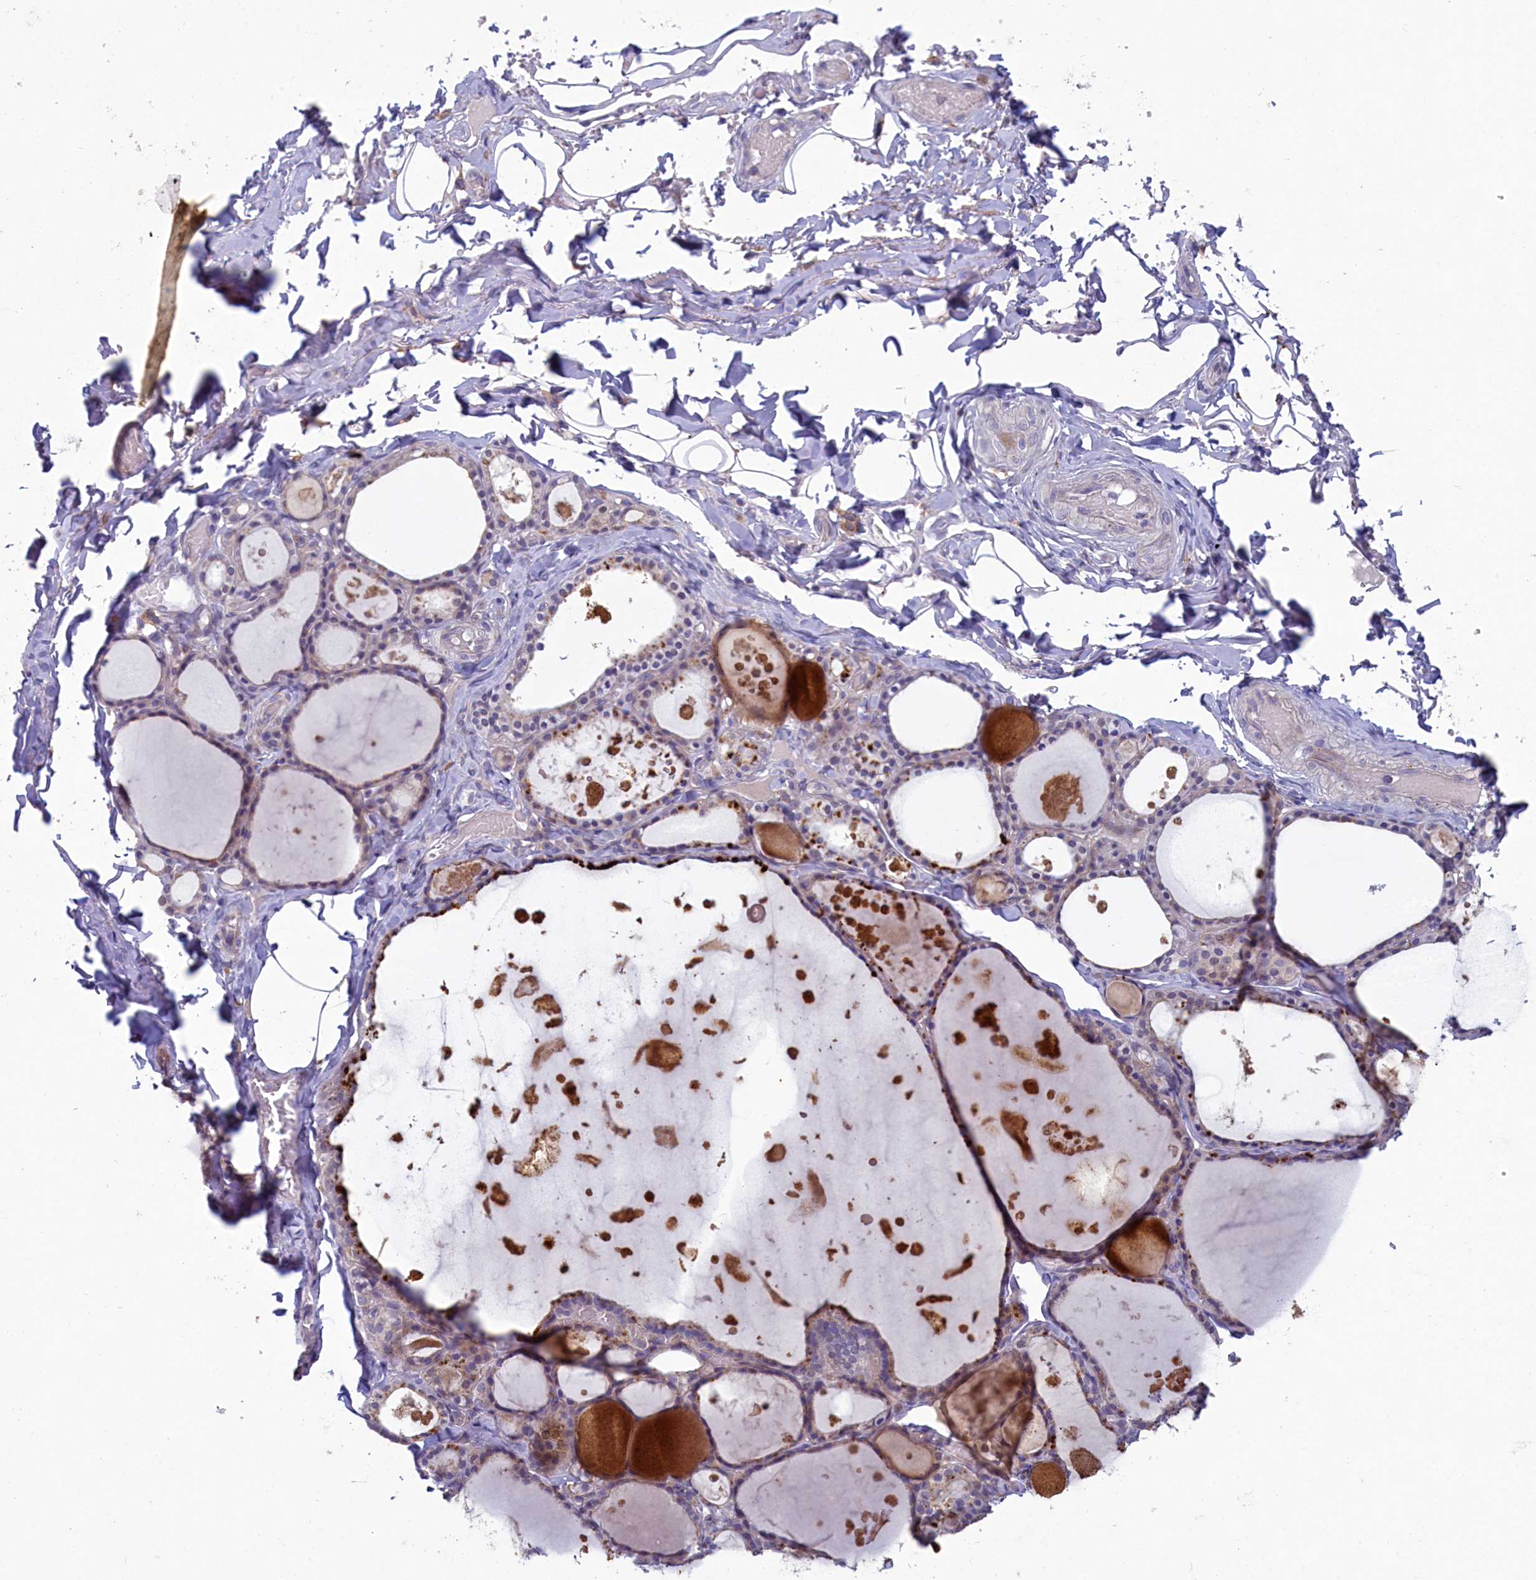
{"staining": {"intensity": "moderate", "quantity": "<25%", "location": "cytoplasmic/membranous"}, "tissue": "thyroid gland", "cell_type": "Glandular cells", "image_type": "normal", "snomed": [{"axis": "morphology", "description": "Normal tissue, NOS"}, {"axis": "topography", "description": "Thyroid gland"}], "caption": "The micrograph displays staining of unremarkable thyroid gland, revealing moderate cytoplasmic/membranous protein staining (brown color) within glandular cells. Immunohistochemistry stains the protein in brown and the nuclei are stained blue.", "gene": "PLEKHG6", "patient": {"sex": "male", "age": 56}}